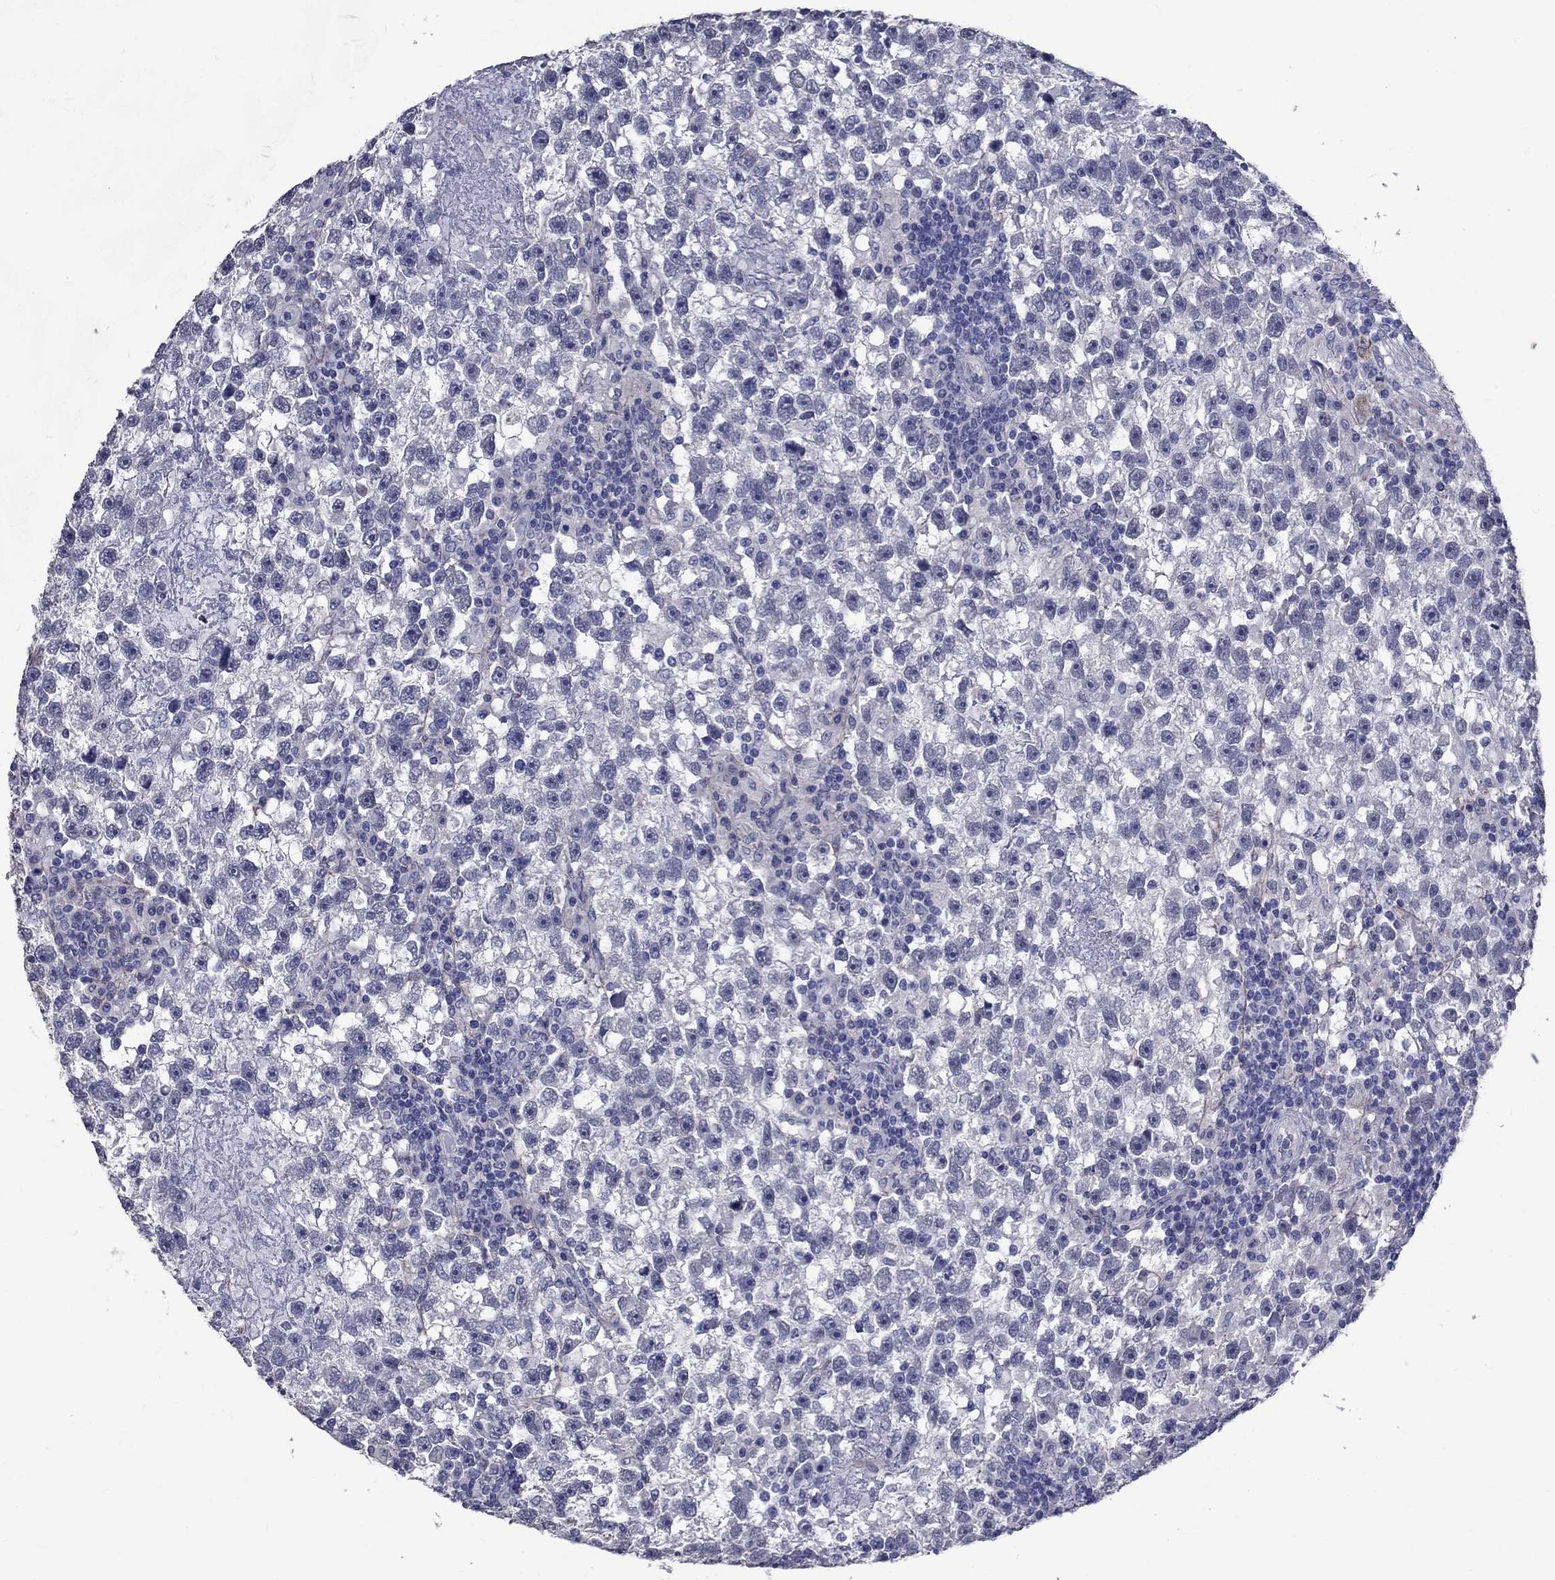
{"staining": {"intensity": "negative", "quantity": "none", "location": "none"}, "tissue": "testis cancer", "cell_type": "Tumor cells", "image_type": "cancer", "snomed": [{"axis": "morphology", "description": "Seminoma, NOS"}, {"axis": "topography", "description": "Testis"}], "caption": "This is an IHC histopathology image of testis cancer (seminoma). There is no positivity in tumor cells.", "gene": "ANXA10", "patient": {"sex": "male", "age": 47}}